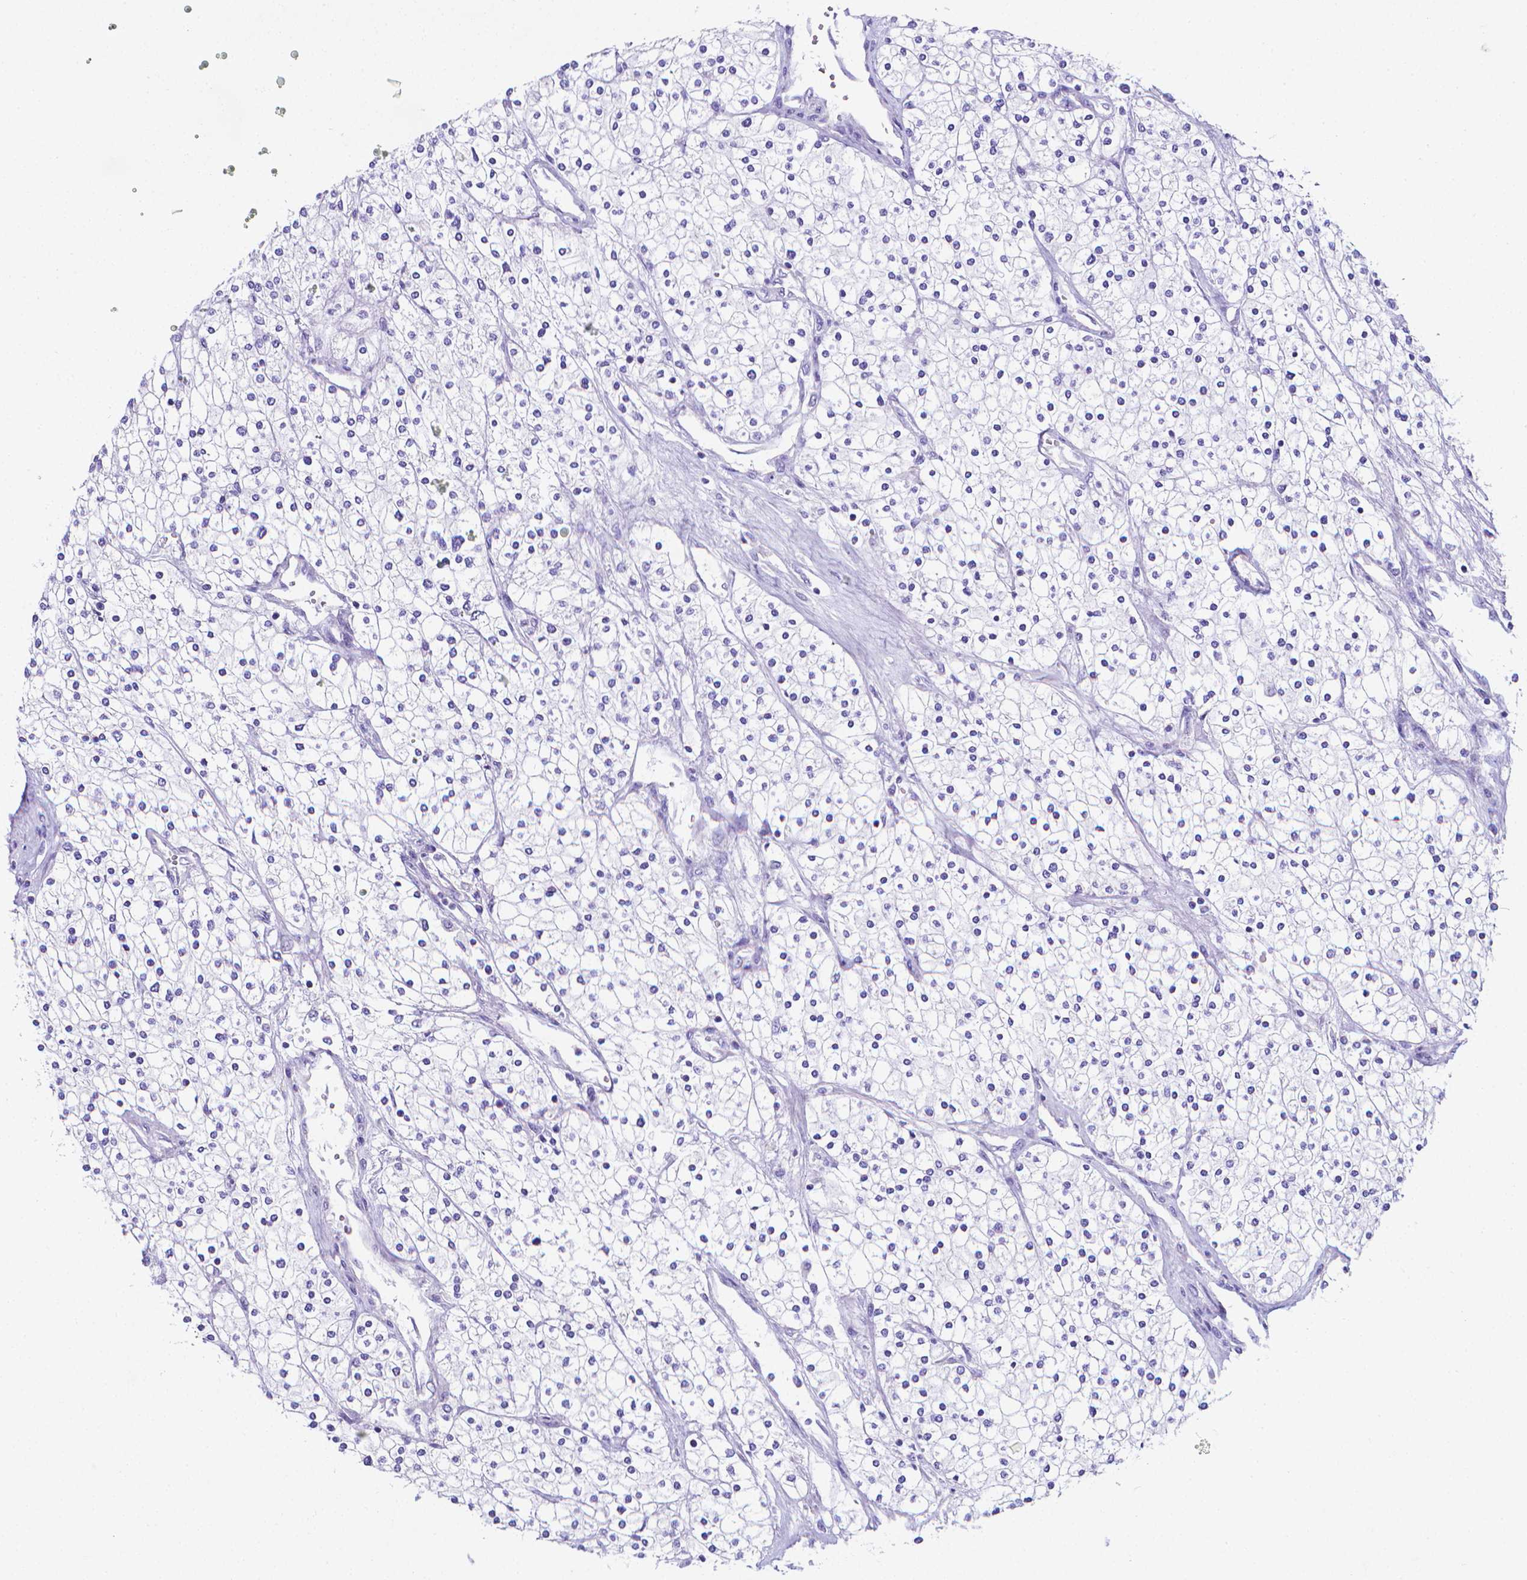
{"staining": {"intensity": "negative", "quantity": "none", "location": "none"}, "tissue": "renal cancer", "cell_type": "Tumor cells", "image_type": "cancer", "snomed": [{"axis": "morphology", "description": "Adenocarcinoma, NOS"}, {"axis": "topography", "description": "Kidney"}], "caption": "Immunohistochemistry (IHC) of renal cancer (adenocarcinoma) exhibits no expression in tumor cells.", "gene": "LRRC73", "patient": {"sex": "male", "age": 80}}